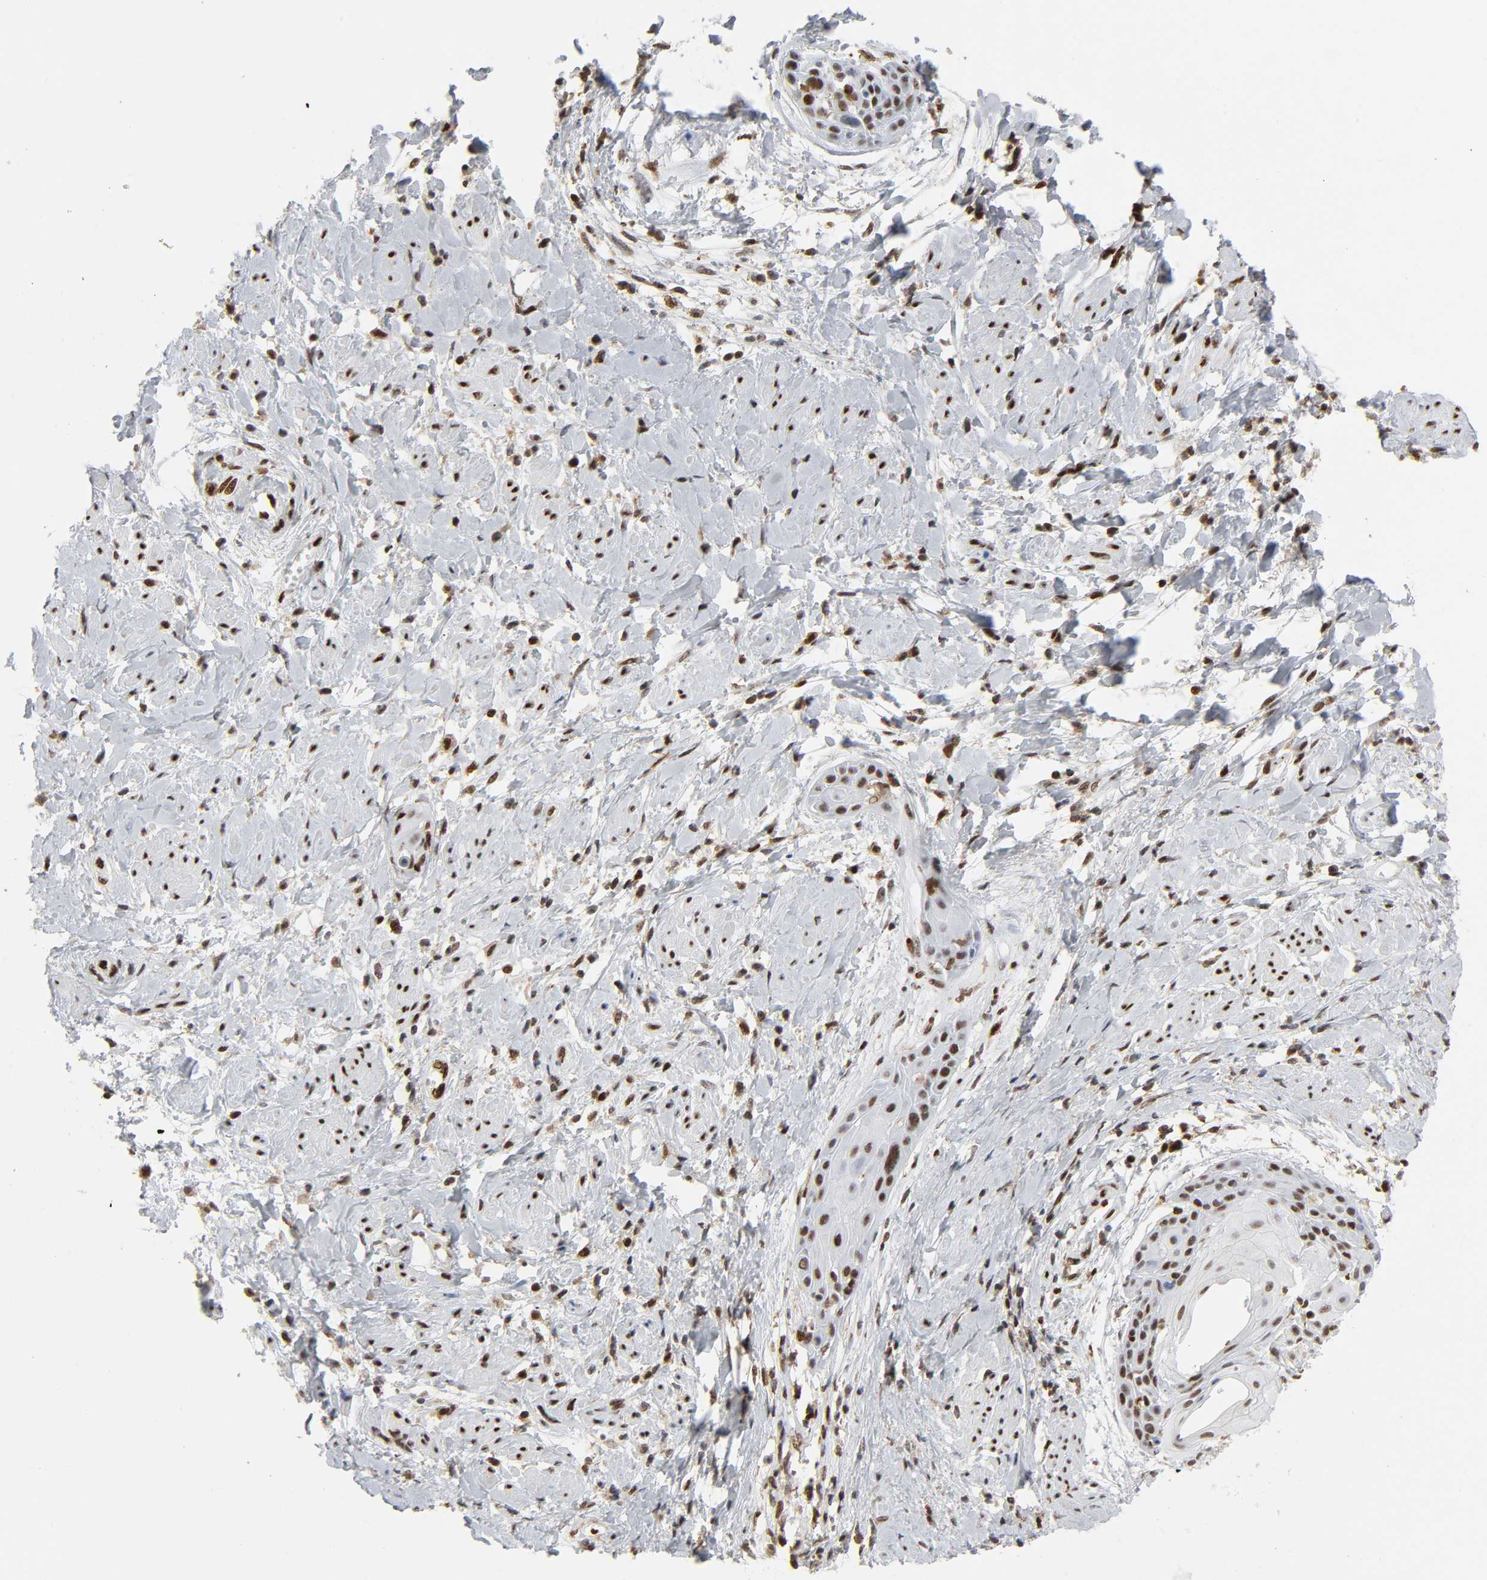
{"staining": {"intensity": "moderate", "quantity": "25%-75%", "location": "nuclear"}, "tissue": "cervical cancer", "cell_type": "Tumor cells", "image_type": "cancer", "snomed": [{"axis": "morphology", "description": "Squamous cell carcinoma, NOS"}, {"axis": "topography", "description": "Cervix"}], "caption": "High-power microscopy captured an immunohistochemistry (IHC) photomicrograph of cervical cancer (squamous cell carcinoma), revealing moderate nuclear positivity in approximately 25%-75% of tumor cells. The protein of interest is shown in brown color, while the nuclei are stained blue.", "gene": "WAS", "patient": {"sex": "female", "age": 57}}